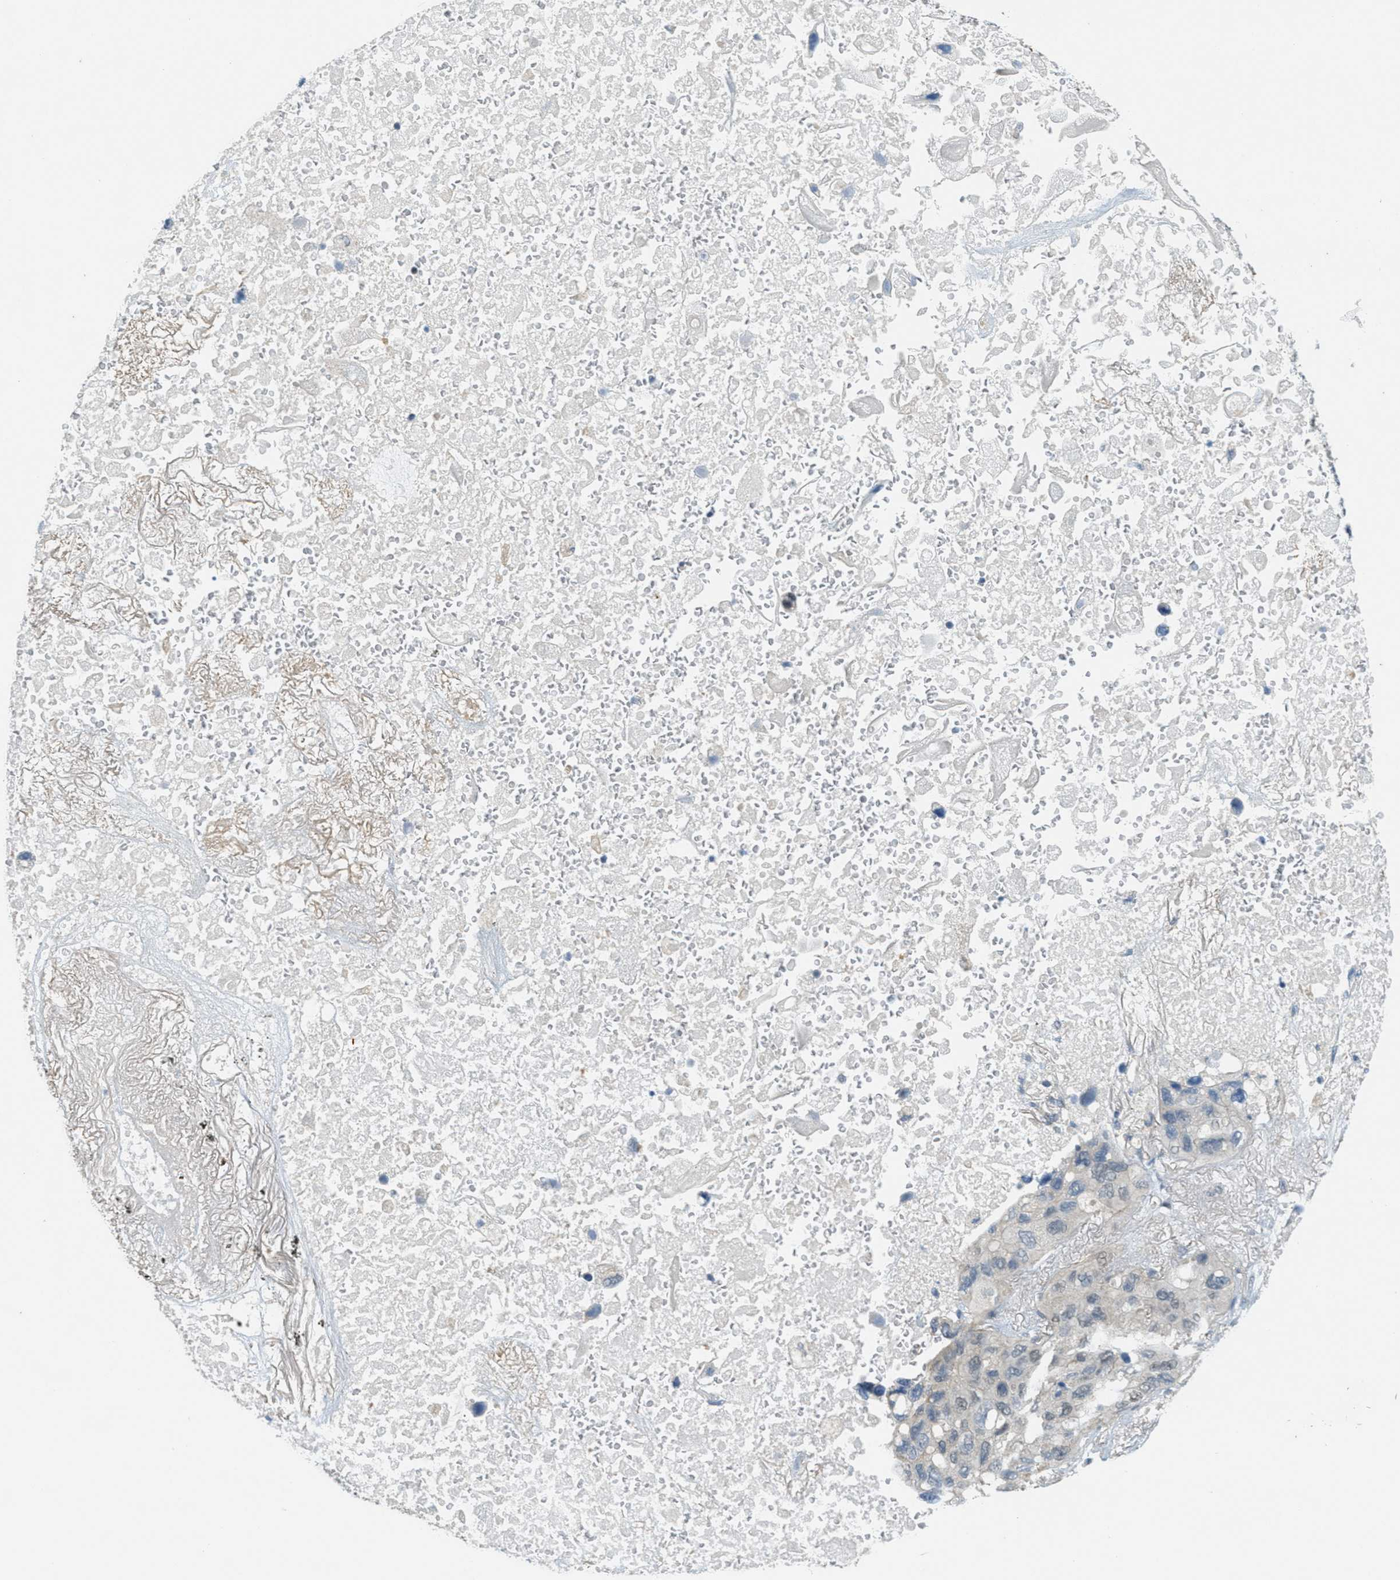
{"staining": {"intensity": "negative", "quantity": "none", "location": "none"}, "tissue": "lung cancer", "cell_type": "Tumor cells", "image_type": "cancer", "snomed": [{"axis": "morphology", "description": "Squamous cell carcinoma, NOS"}, {"axis": "topography", "description": "Lung"}], "caption": "This is an immunohistochemistry image of human lung cancer. There is no positivity in tumor cells.", "gene": "TCF3", "patient": {"sex": "female", "age": 73}}